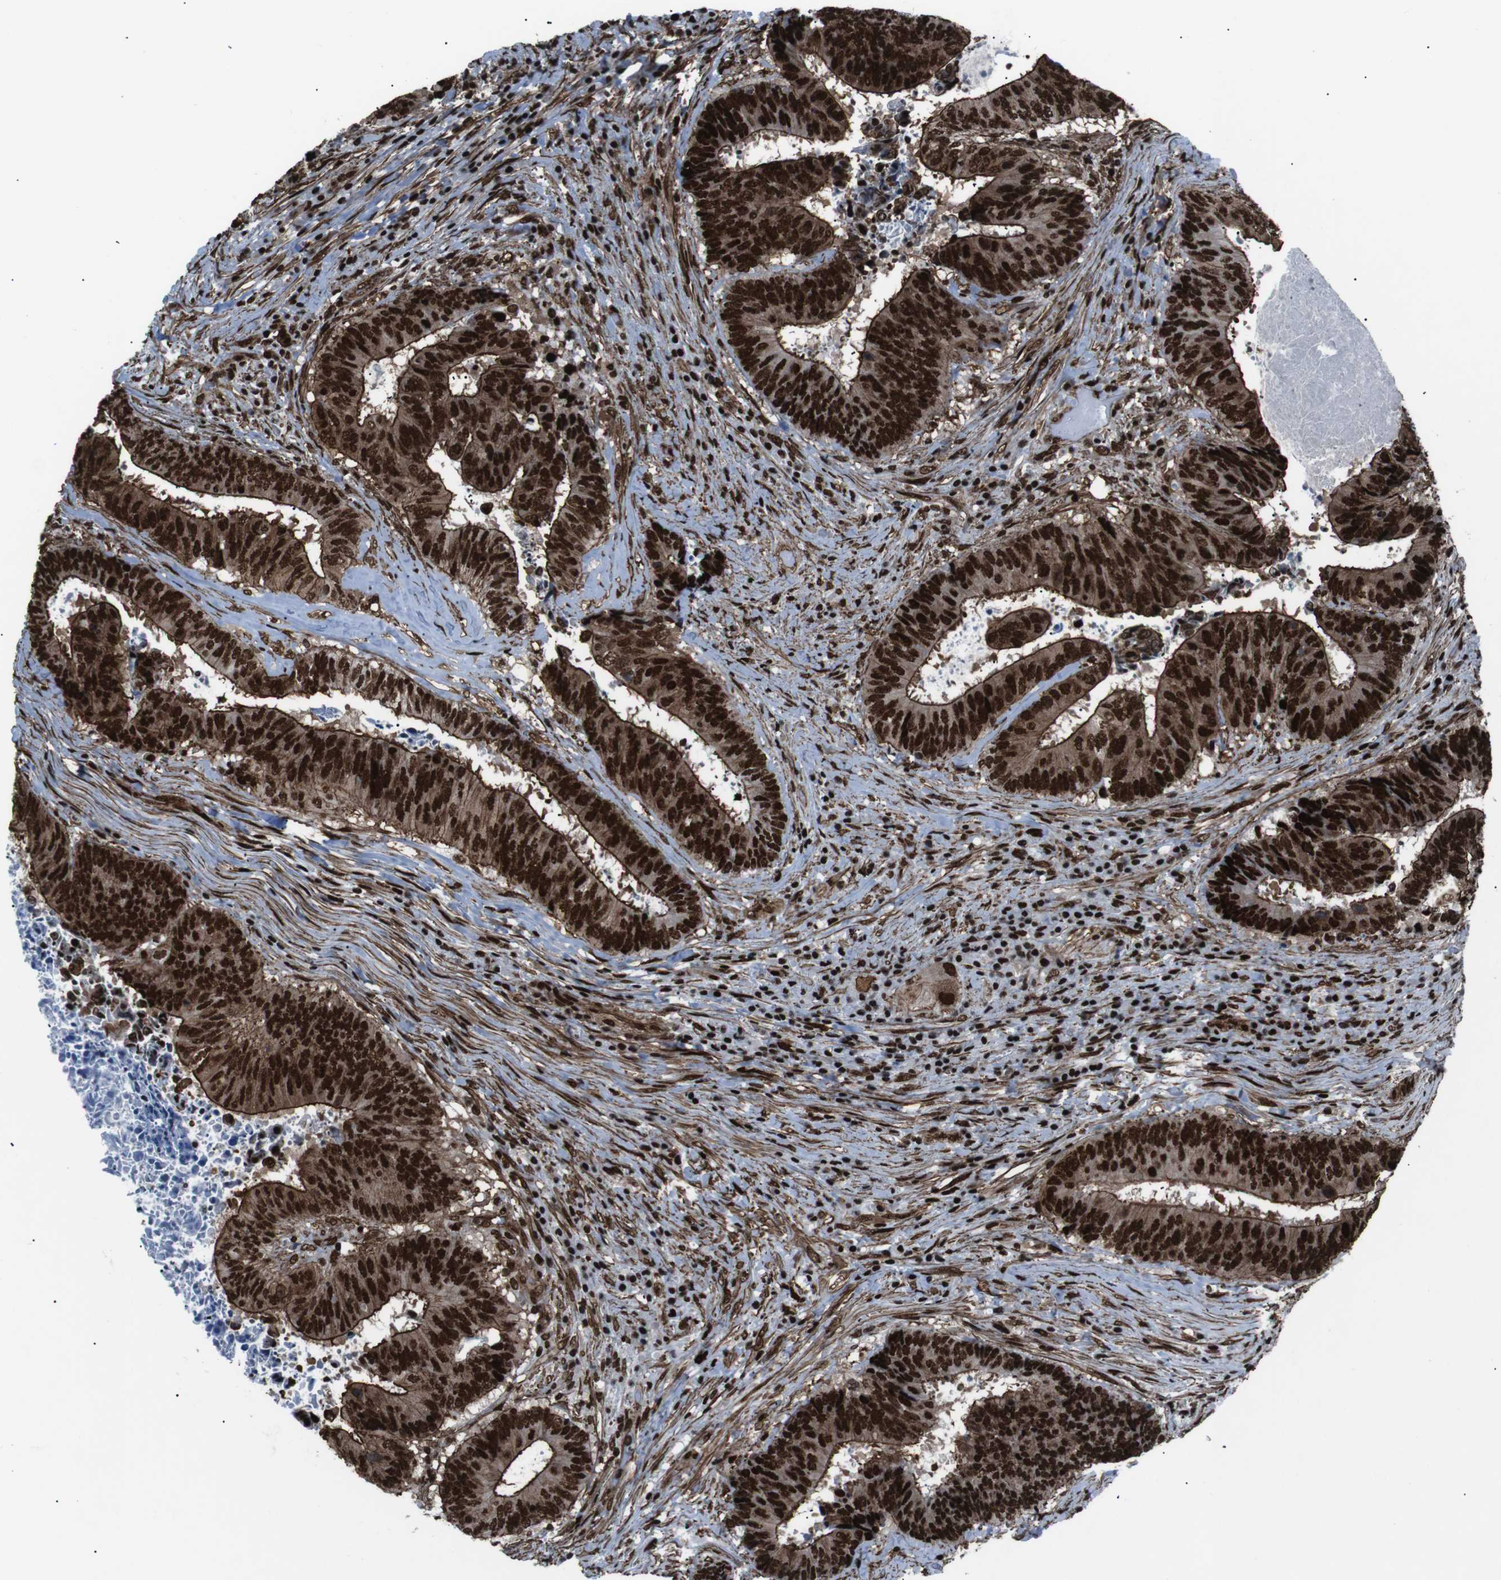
{"staining": {"intensity": "strong", "quantity": ">75%", "location": "cytoplasmic/membranous,nuclear"}, "tissue": "colorectal cancer", "cell_type": "Tumor cells", "image_type": "cancer", "snomed": [{"axis": "morphology", "description": "Adenocarcinoma, NOS"}, {"axis": "topography", "description": "Rectum"}], "caption": "IHC histopathology image of colorectal cancer (adenocarcinoma) stained for a protein (brown), which shows high levels of strong cytoplasmic/membranous and nuclear staining in approximately >75% of tumor cells.", "gene": "HNRNPU", "patient": {"sex": "male", "age": 72}}